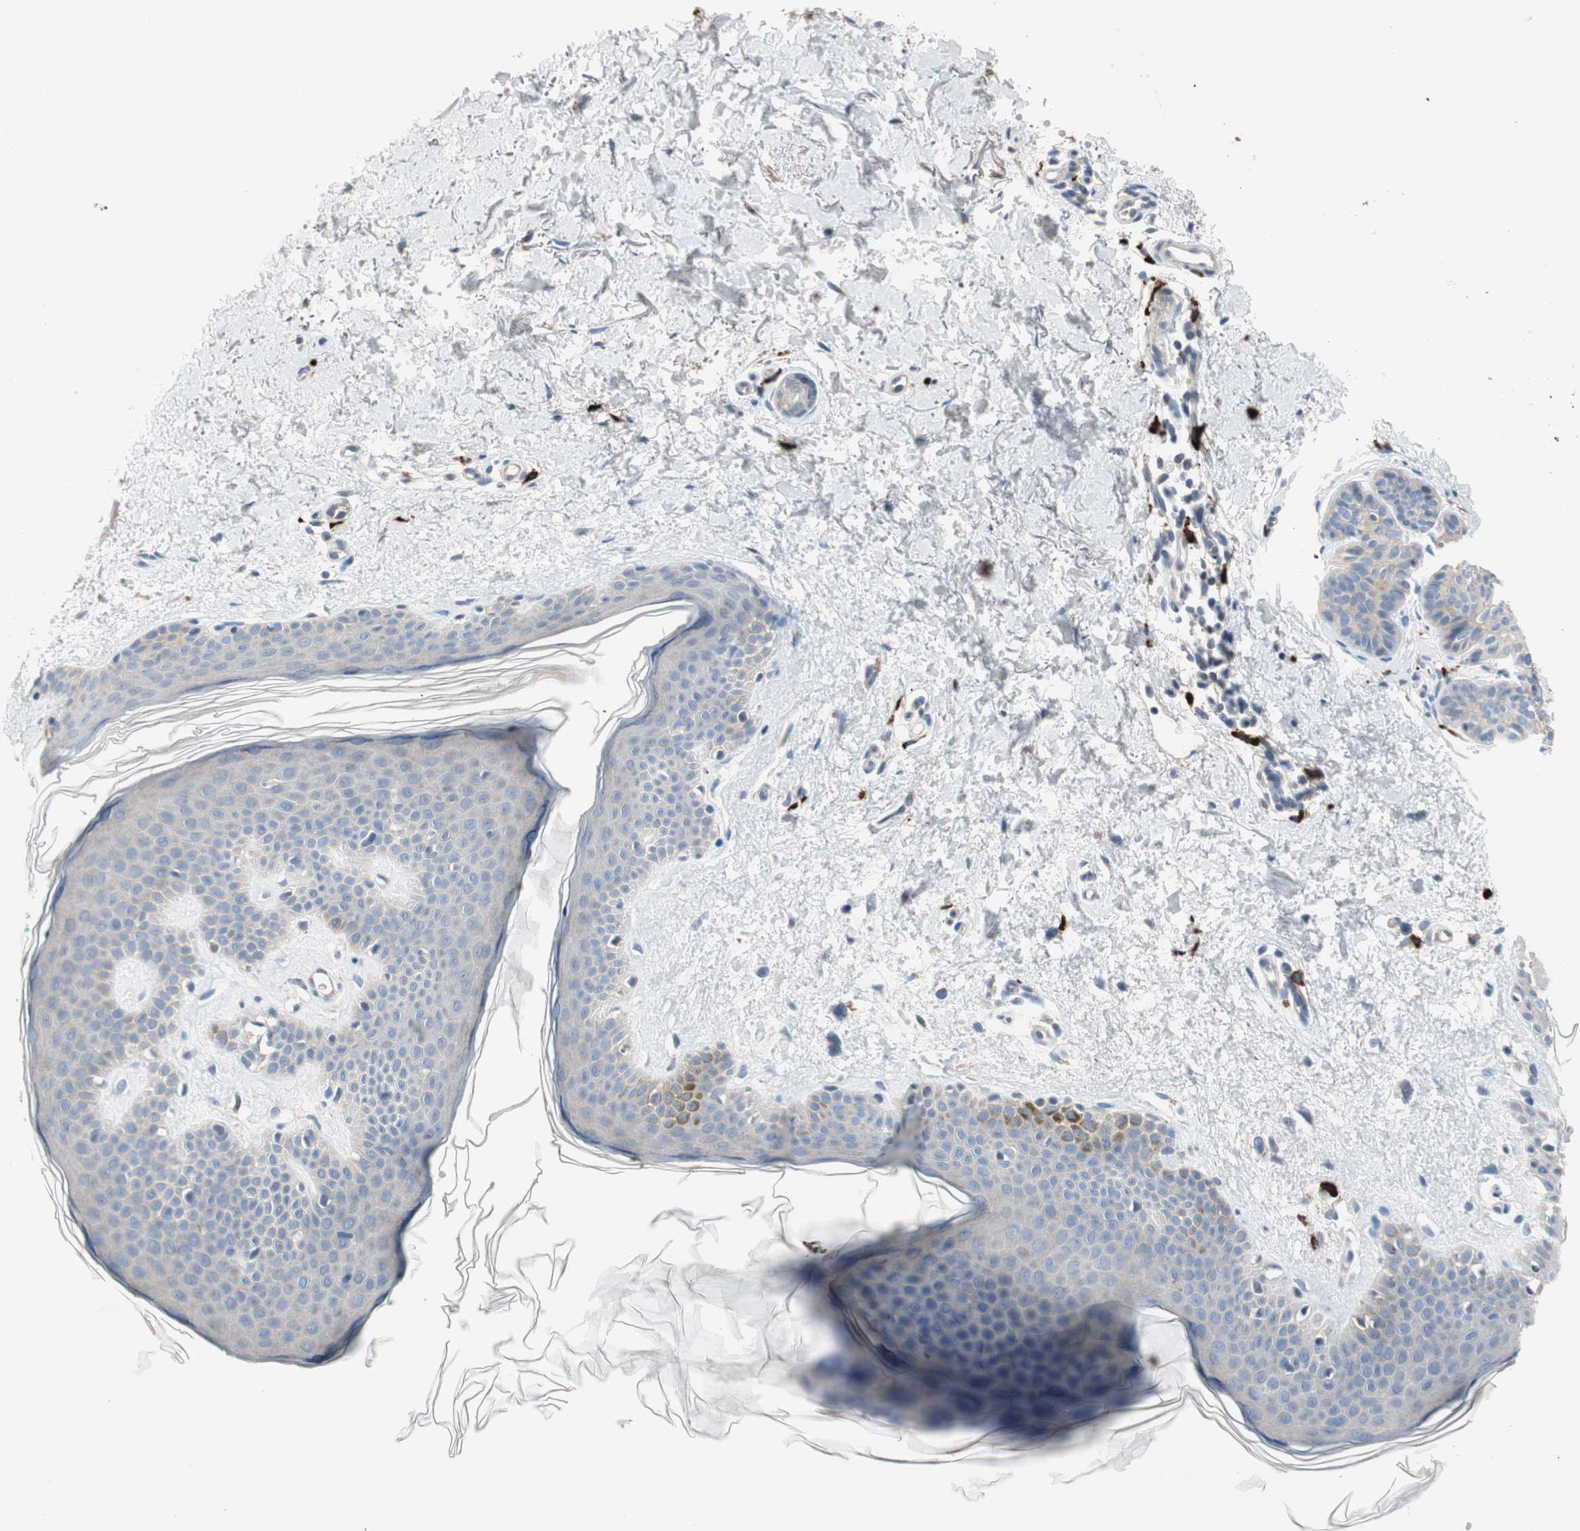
{"staining": {"intensity": "negative", "quantity": "none", "location": "none"}, "tissue": "skin", "cell_type": "Fibroblasts", "image_type": "normal", "snomed": [{"axis": "morphology", "description": "Normal tissue, NOS"}, {"axis": "topography", "description": "Skin"}], "caption": "High magnification brightfield microscopy of normal skin stained with DAB (brown) and counterstained with hematoxylin (blue): fibroblasts show no significant expression.", "gene": "PDZK1", "patient": {"sex": "female", "age": 56}}